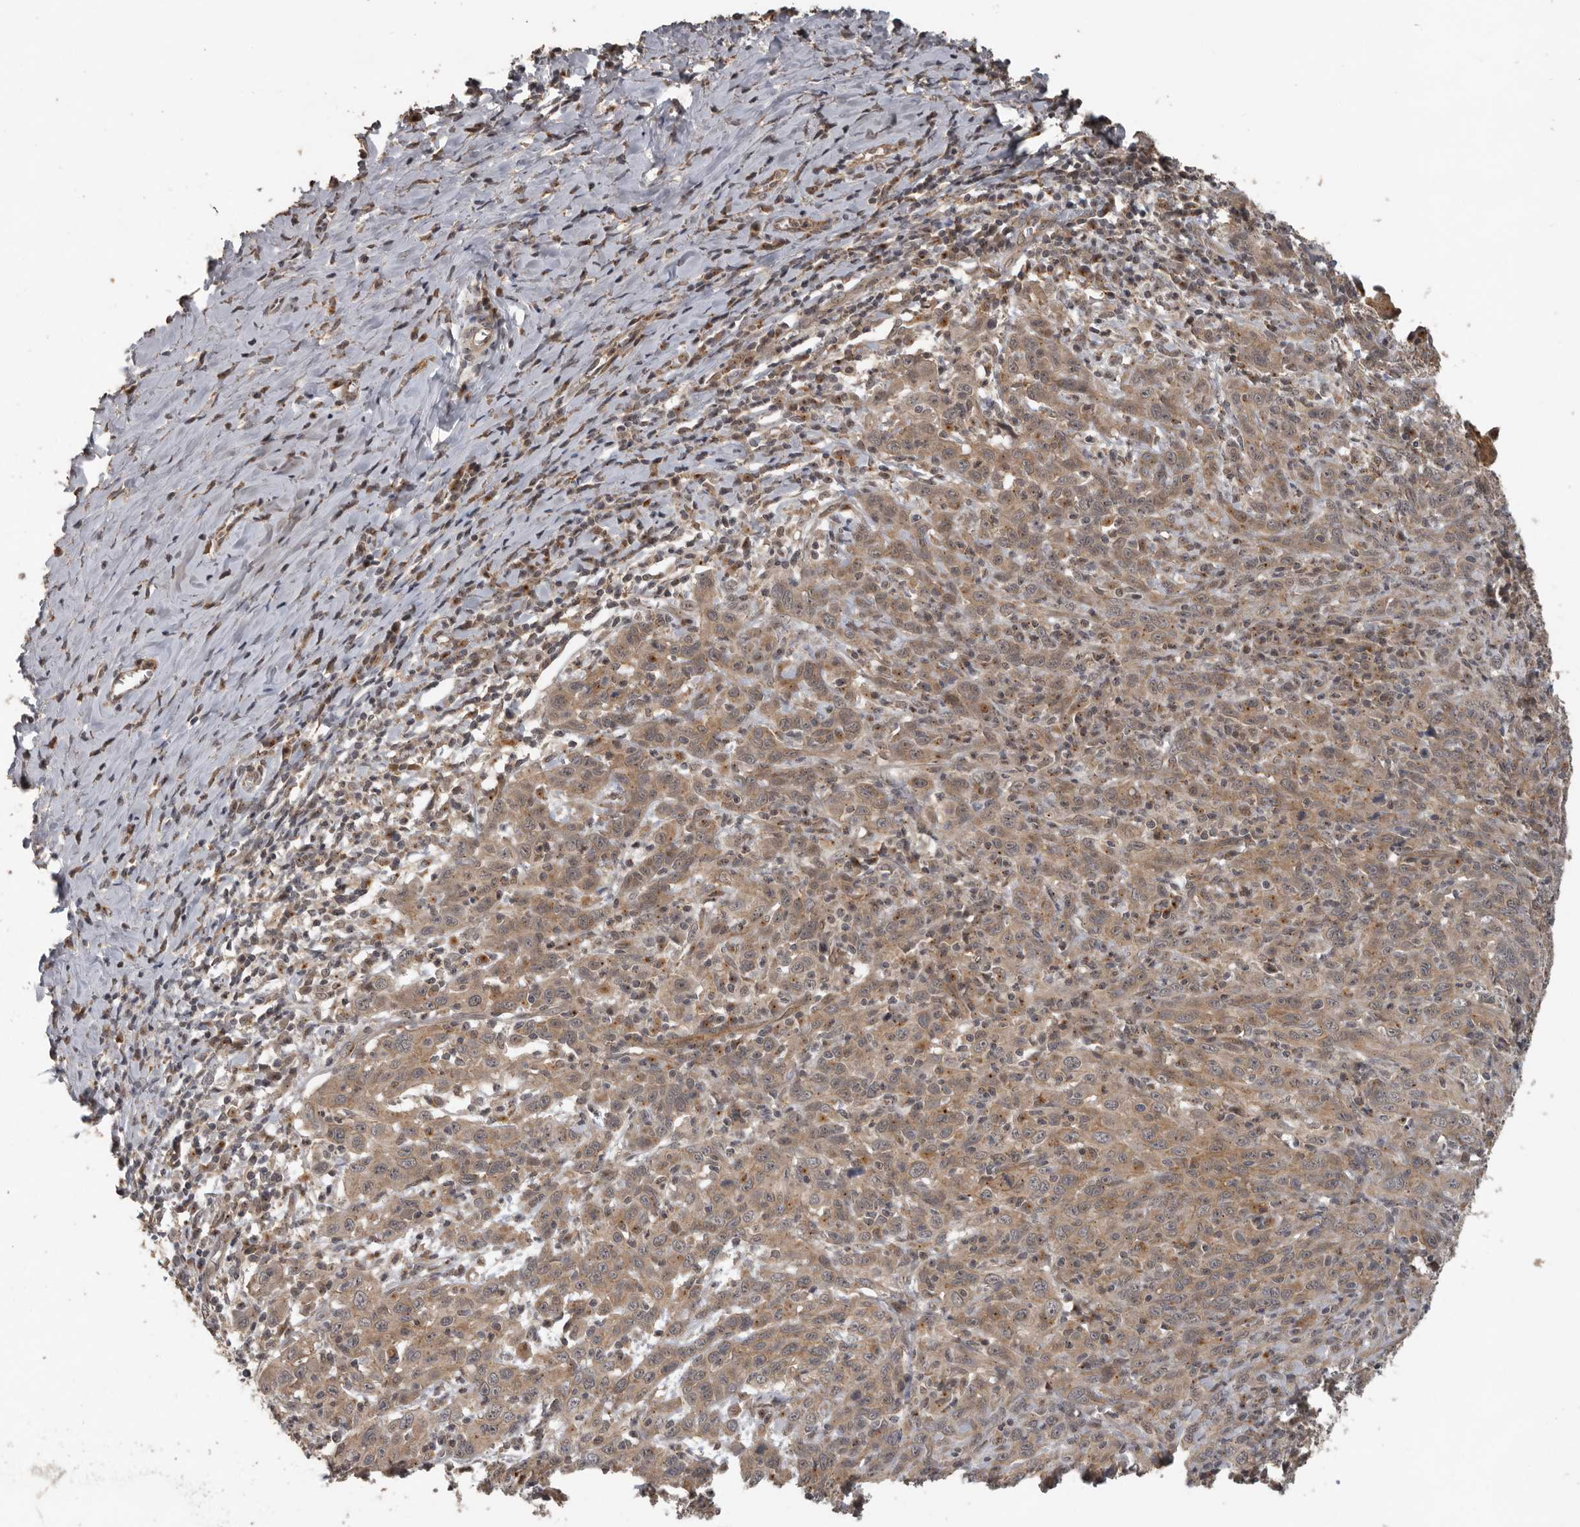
{"staining": {"intensity": "moderate", "quantity": ">75%", "location": "cytoplasmic/membranous"}, "tissue": "cervical cancer", "cell_type": "Tumor cells", "image_type": "cancer", "snomed": [{"axis": "morphology", "description": "Squamous cell carcinoma, NOS"}, {"axis": "topography", "description": "Cervix"}], "caption": "A brown stain shows moderate cytoplasmic/membranous staining of a protein in human cervical cancer (squamous cell carcinoma) tumor cells.", "gene": "CEP350", "patient": {"sex": "female", "age": 46}}